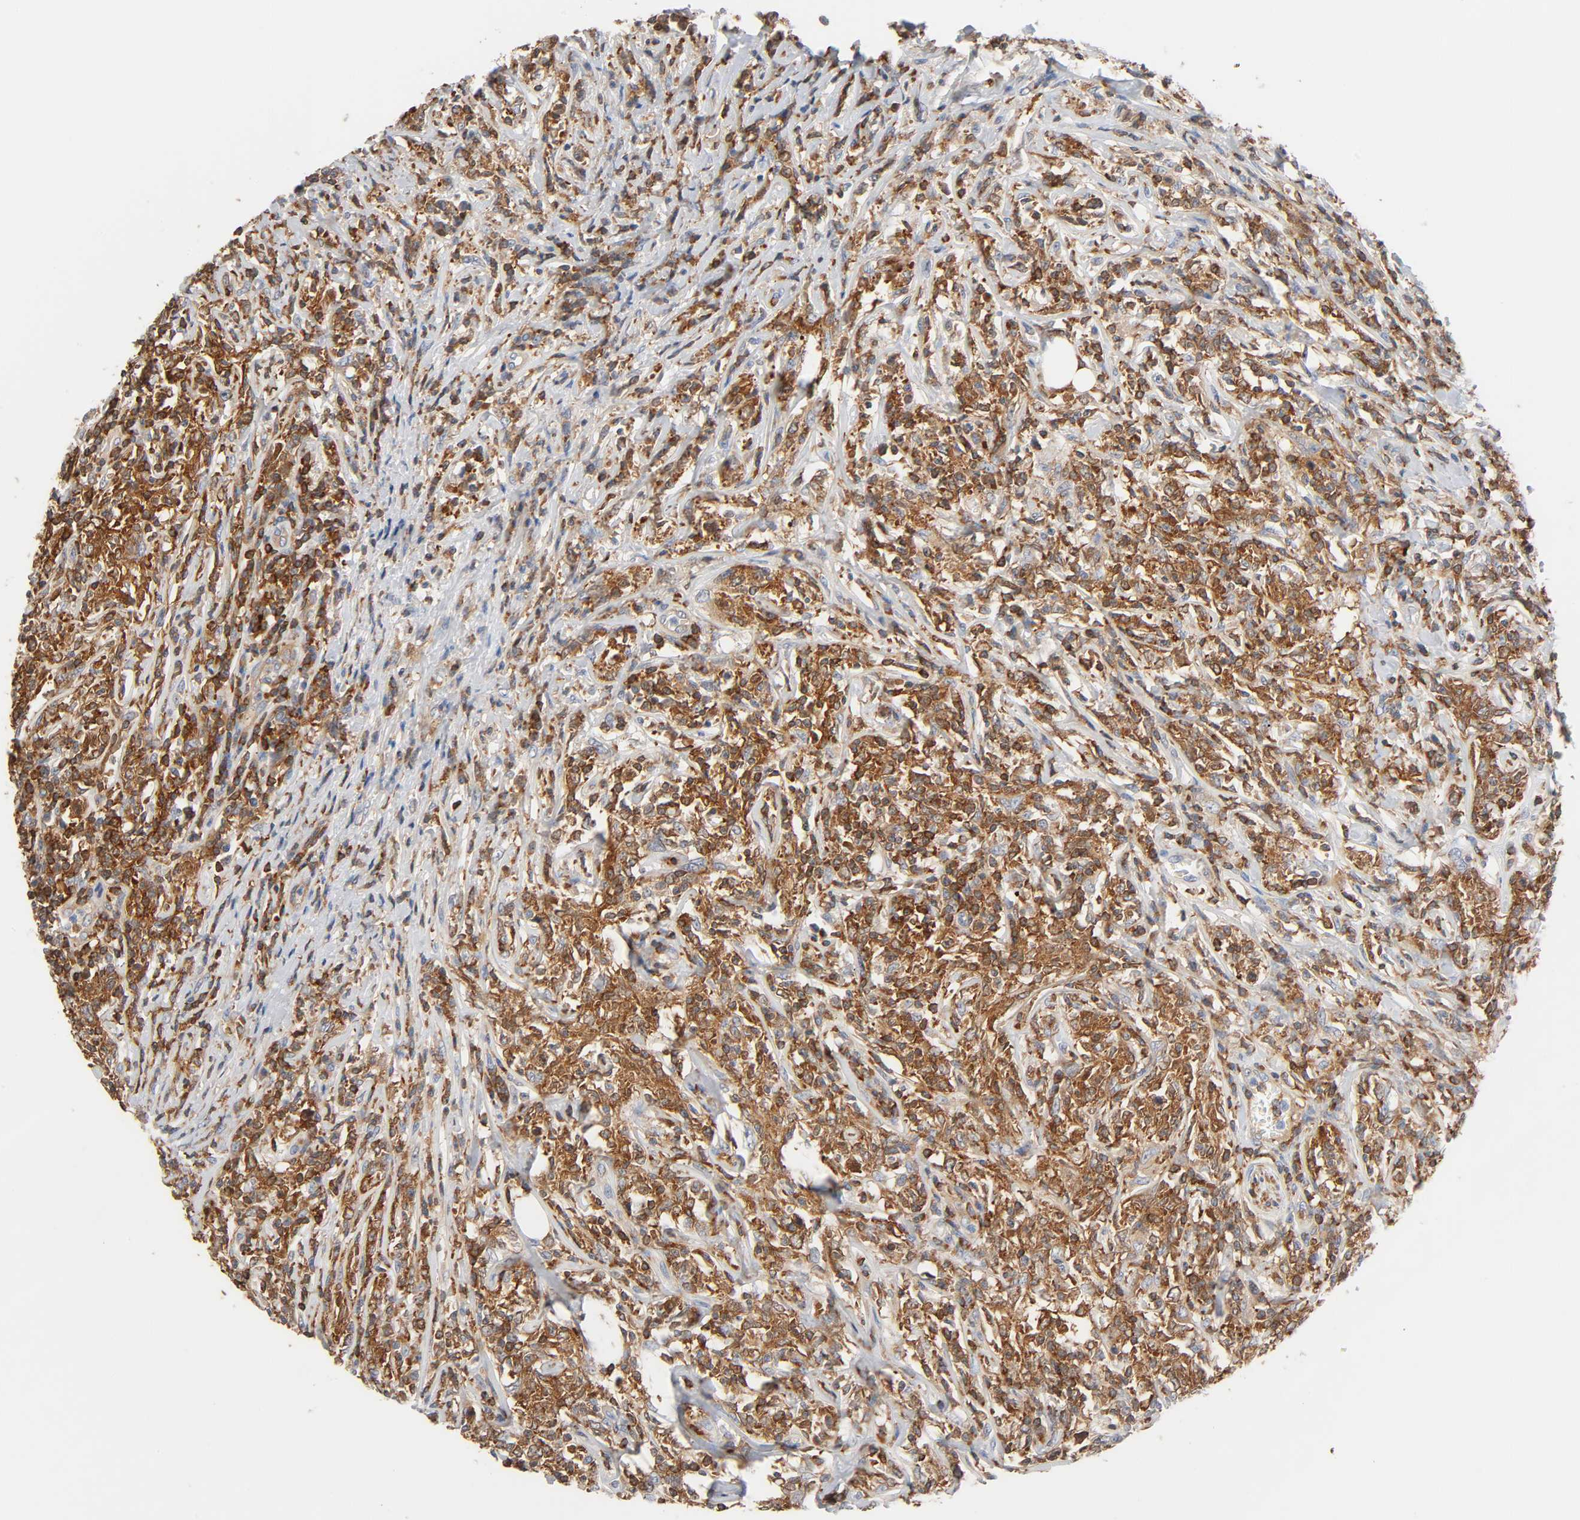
{"staining": {"intensity": "strong", "quantity": ">75%", "location": "cytoplasmic/membranous"}, "tissue": "lymphoma", "cell_type": "Tumor cells", "image_type": "cancer", "snomed": [{"axis": "morphology", "description": "Malignant lymphoma, non-Hodgkin's type, High grade"}, {"axis": "topography", "description": "Lymph node"}], "caption": "Immunohistochemistry of high-grade malignant lymphoma, non-Hodgkin's type demonstrates high levels of strong cytoplasmic/membranous expression in about >75% of tumor cells. Using DAB (brown) and hematoxylin (blue) stains, captured at high magnification using brightfield microscopy.", "gene": "BIN1", "patient": {"sex": "female", "age": 84}}